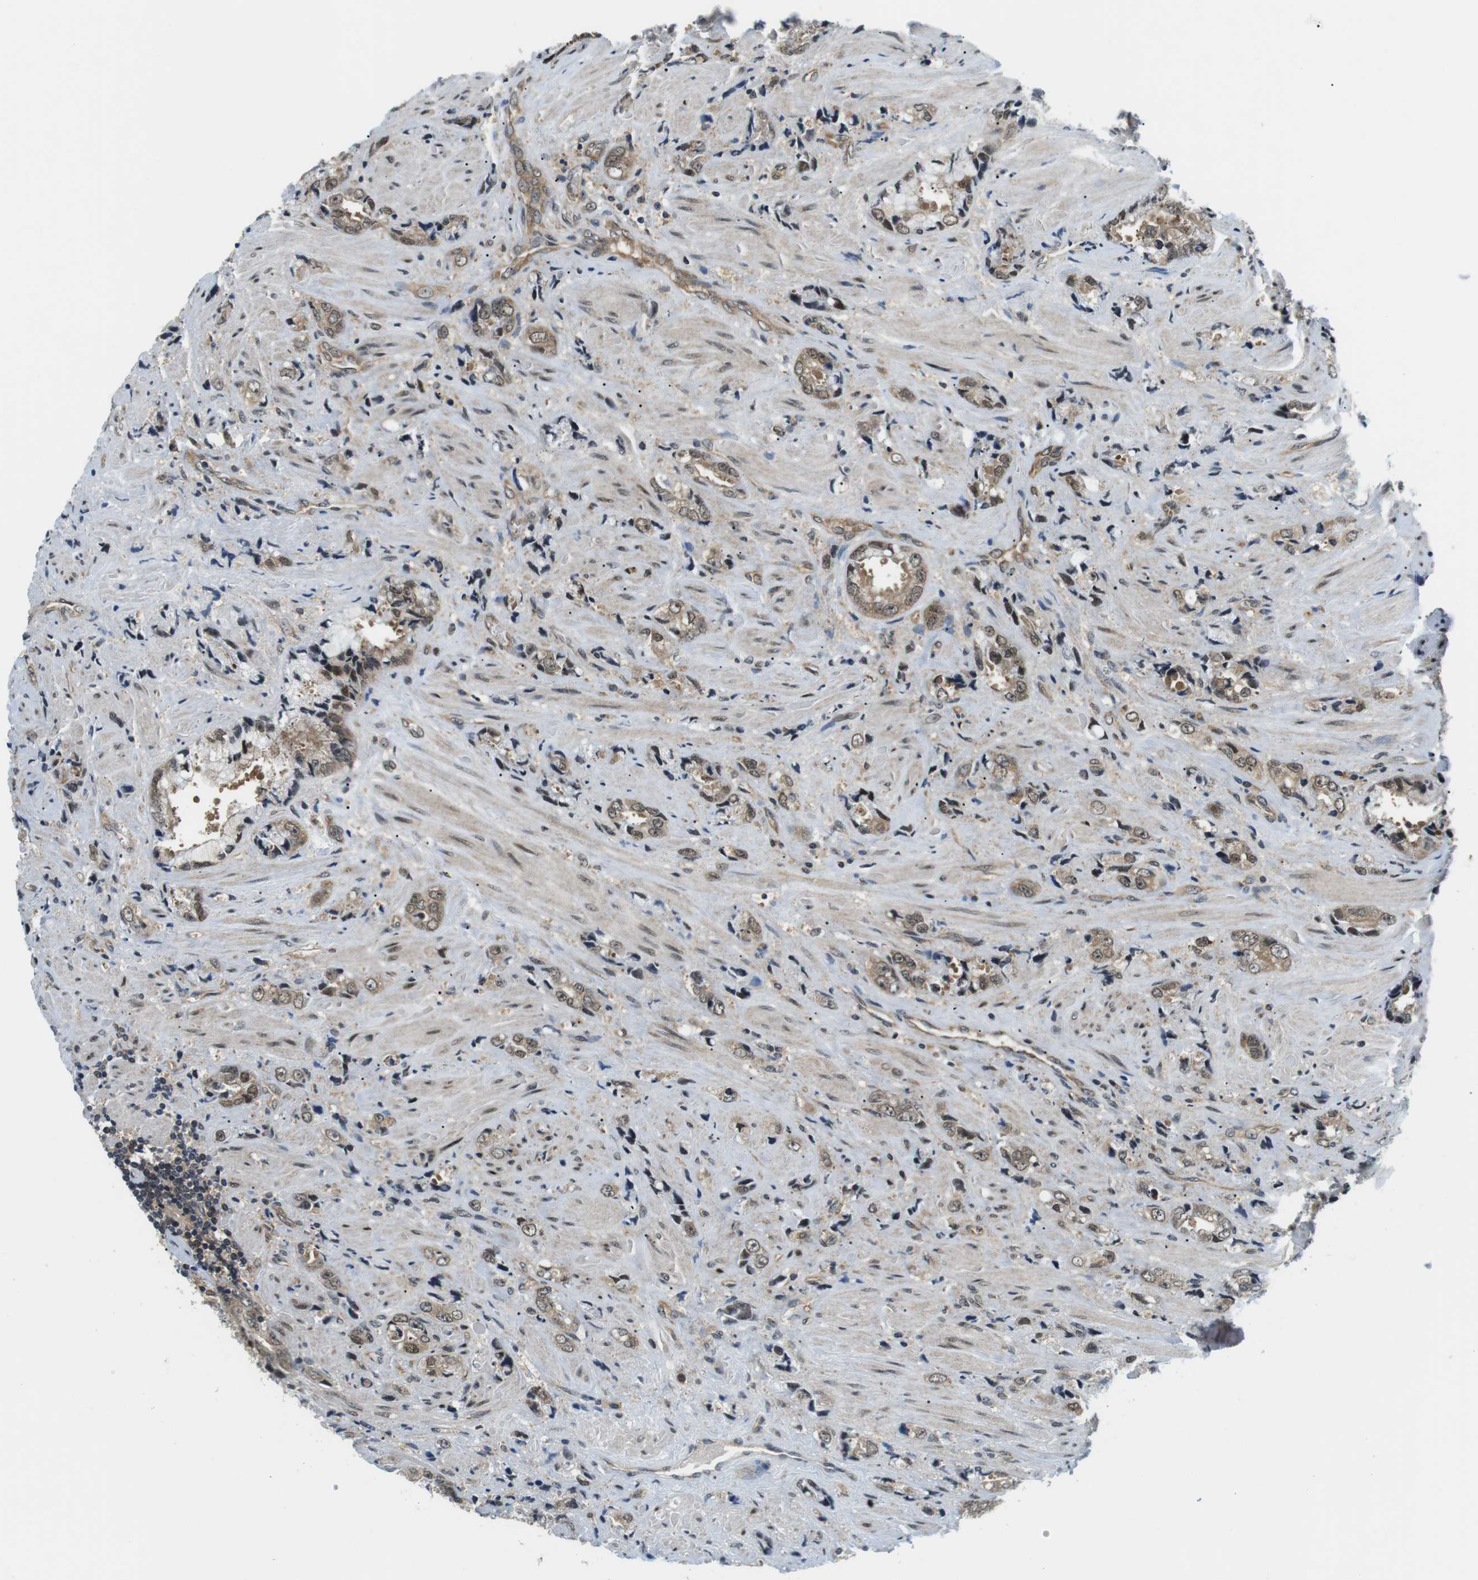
{"staining": {"intensity": "weak", "quantity": ">75%", "location": "cytoplasmic/membranous,nuclear"}, "tissue": "prostate cancer", "cell_type": "Tumor cells", "image_type": "cancer", "snomed": [{"axis": "morphology", "description": "Adenocarcinoma, High grade"}, {"axis": "topography", "description": "Prostate"}], "caption": "Immunohistochemistry photomicrograph of neoplastic tissue: prostate high-grade adenocarcinoma stained using IHC shows low levels of weak protein expression localized specifically in the cytoplasmic/membranous and nuclear of tumor cells, appearing as a cytoplasmic/membranous and nuclear brown color.", "gene": "CSNK2B", "patient": {"sex": "male", "age": 61}}